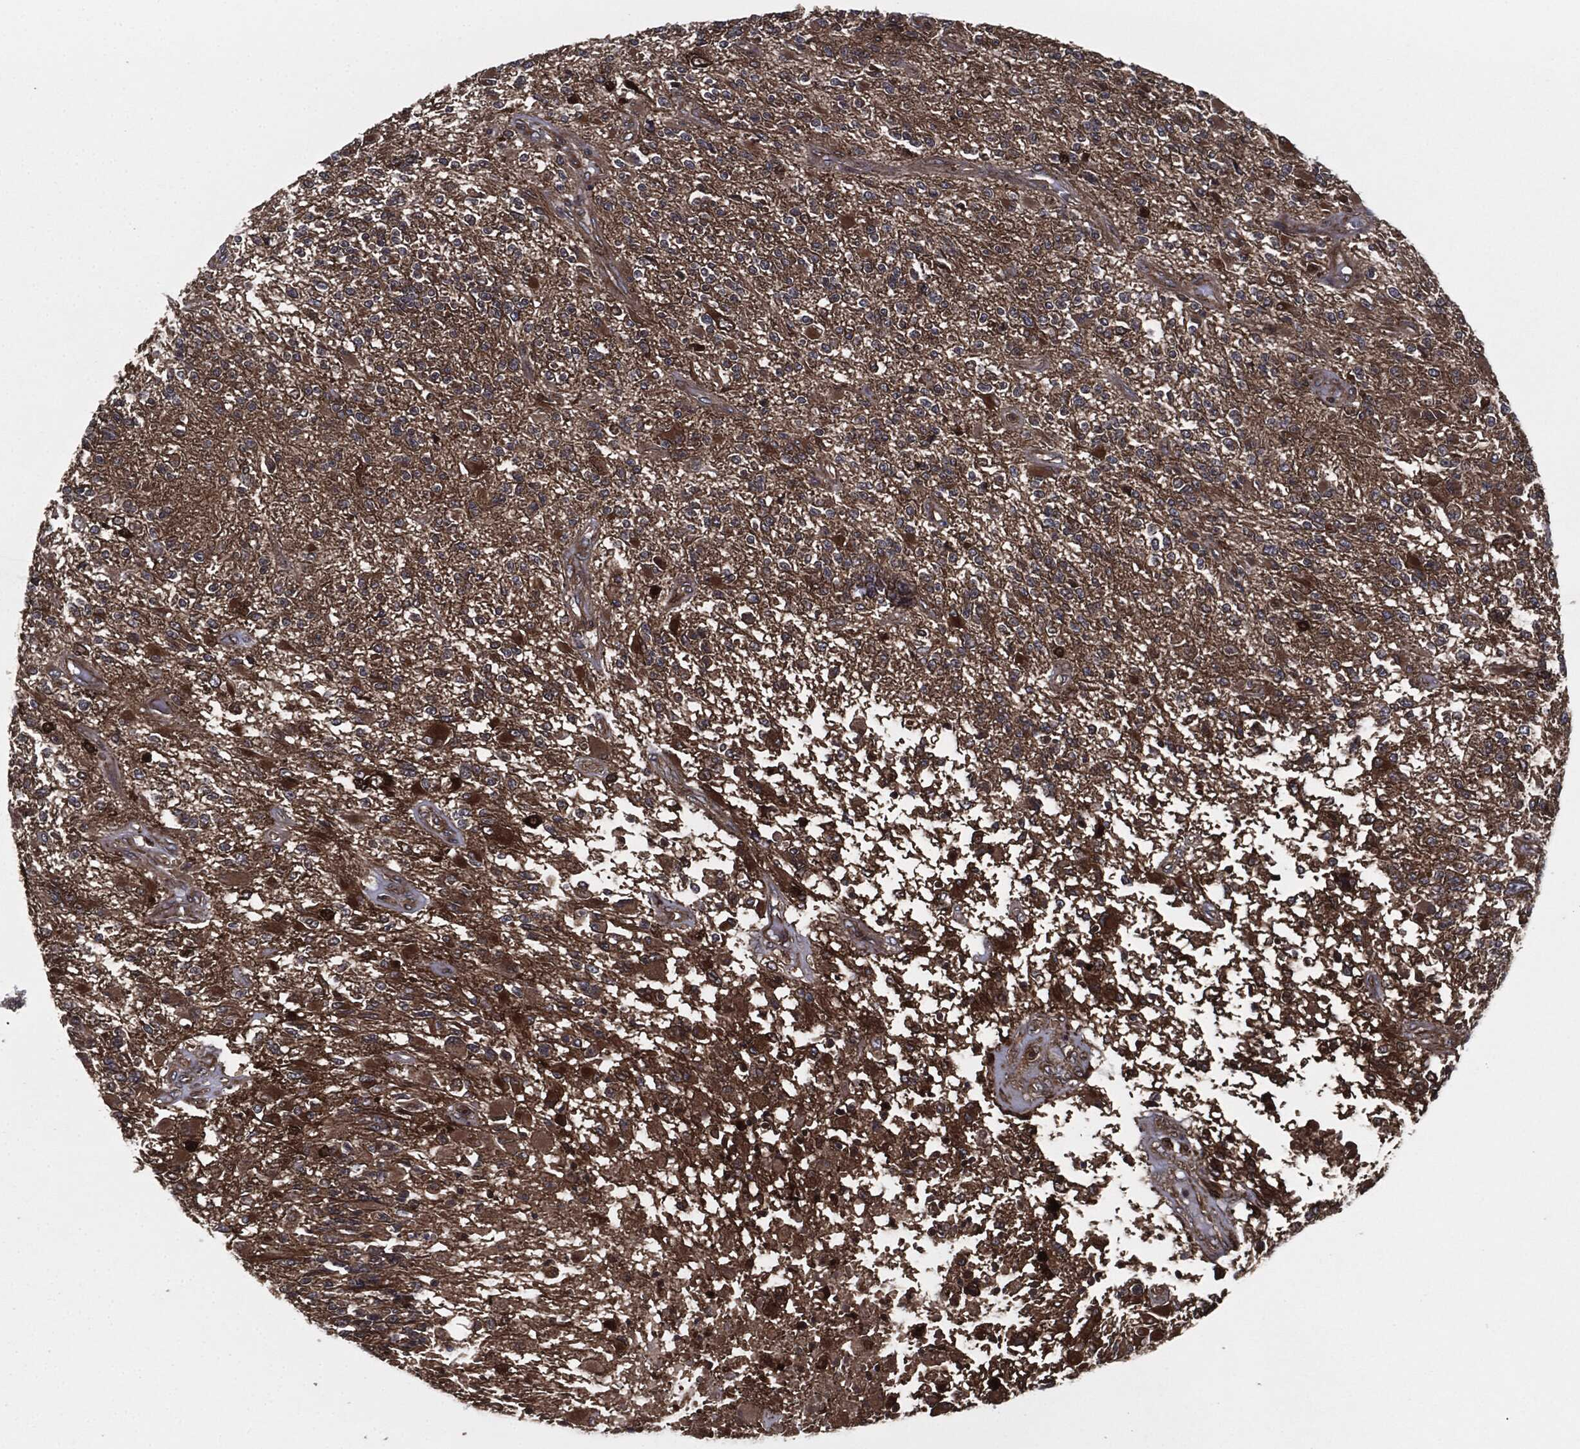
{"staining": {"intensity": "moderate", "quantity": ">75%", "location": "cytoplasmic/membranous"}, "tissue": "glioma", "cell_type": "Tumor cells", "image_type": "cancer", "snomed": [{"axis": "morphology", "description": "Glioma, malignant, High grade"}, {"axis": "topography", "description": "Brain"}], "caption": "Immunohistochemistry micrograph of neoplastic tissue: human glioma stained using immunohistochemistry reveals medium levels of moderate protein expression localized specifically in the cytoplasmic/membranous of tumor cells, appearing as a cytoplasmic/membranous brown color.", "gene": "RAP1GDS1", "patient": {"sex": "female", "age": 63}}